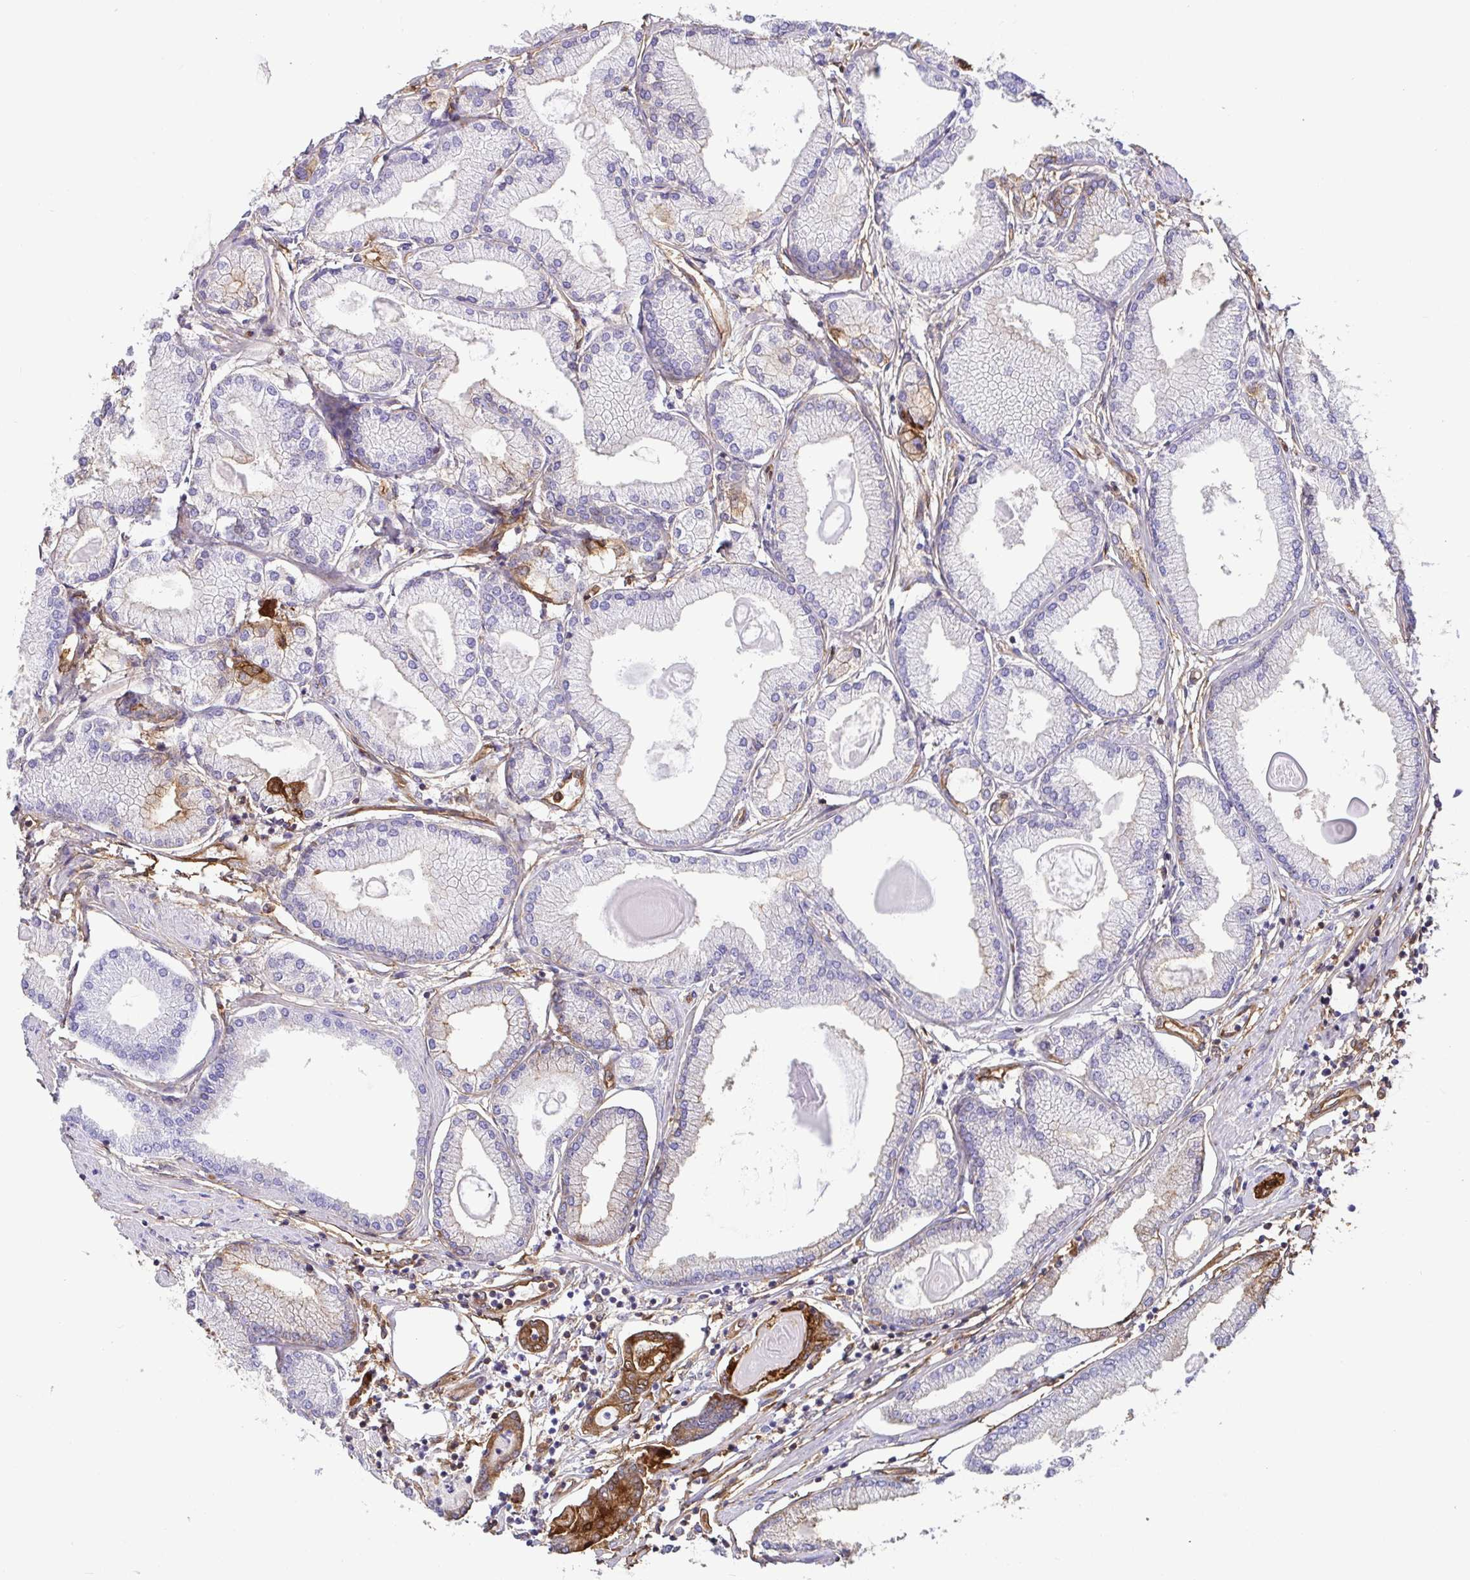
{"staining": {"intensity": "moderate", "quantity": "<25%", "location": "cytoplasmic/membranous"}, "tissue": "prostate cancer", "cell_type": "Tumor cells", "image_type": "cancer", "snomed": [{"axis": "morphology", "description": "Adenocarcinoma, High grade"}, {"axis": "topography", "description": "Prostate"}], "caption": "Immunohistochemistry (DAB (3,3'-diaminobenzidine)) staining of adenocarcinoma (high-grade) (prostate) exhibits moderate cytoplasmic/membranous protein staining in approximately <25% of tumor cells. Nuclei are stained in blue.", "gene": "ANXA2", "patient": {"sex": "male", "age": 68}}